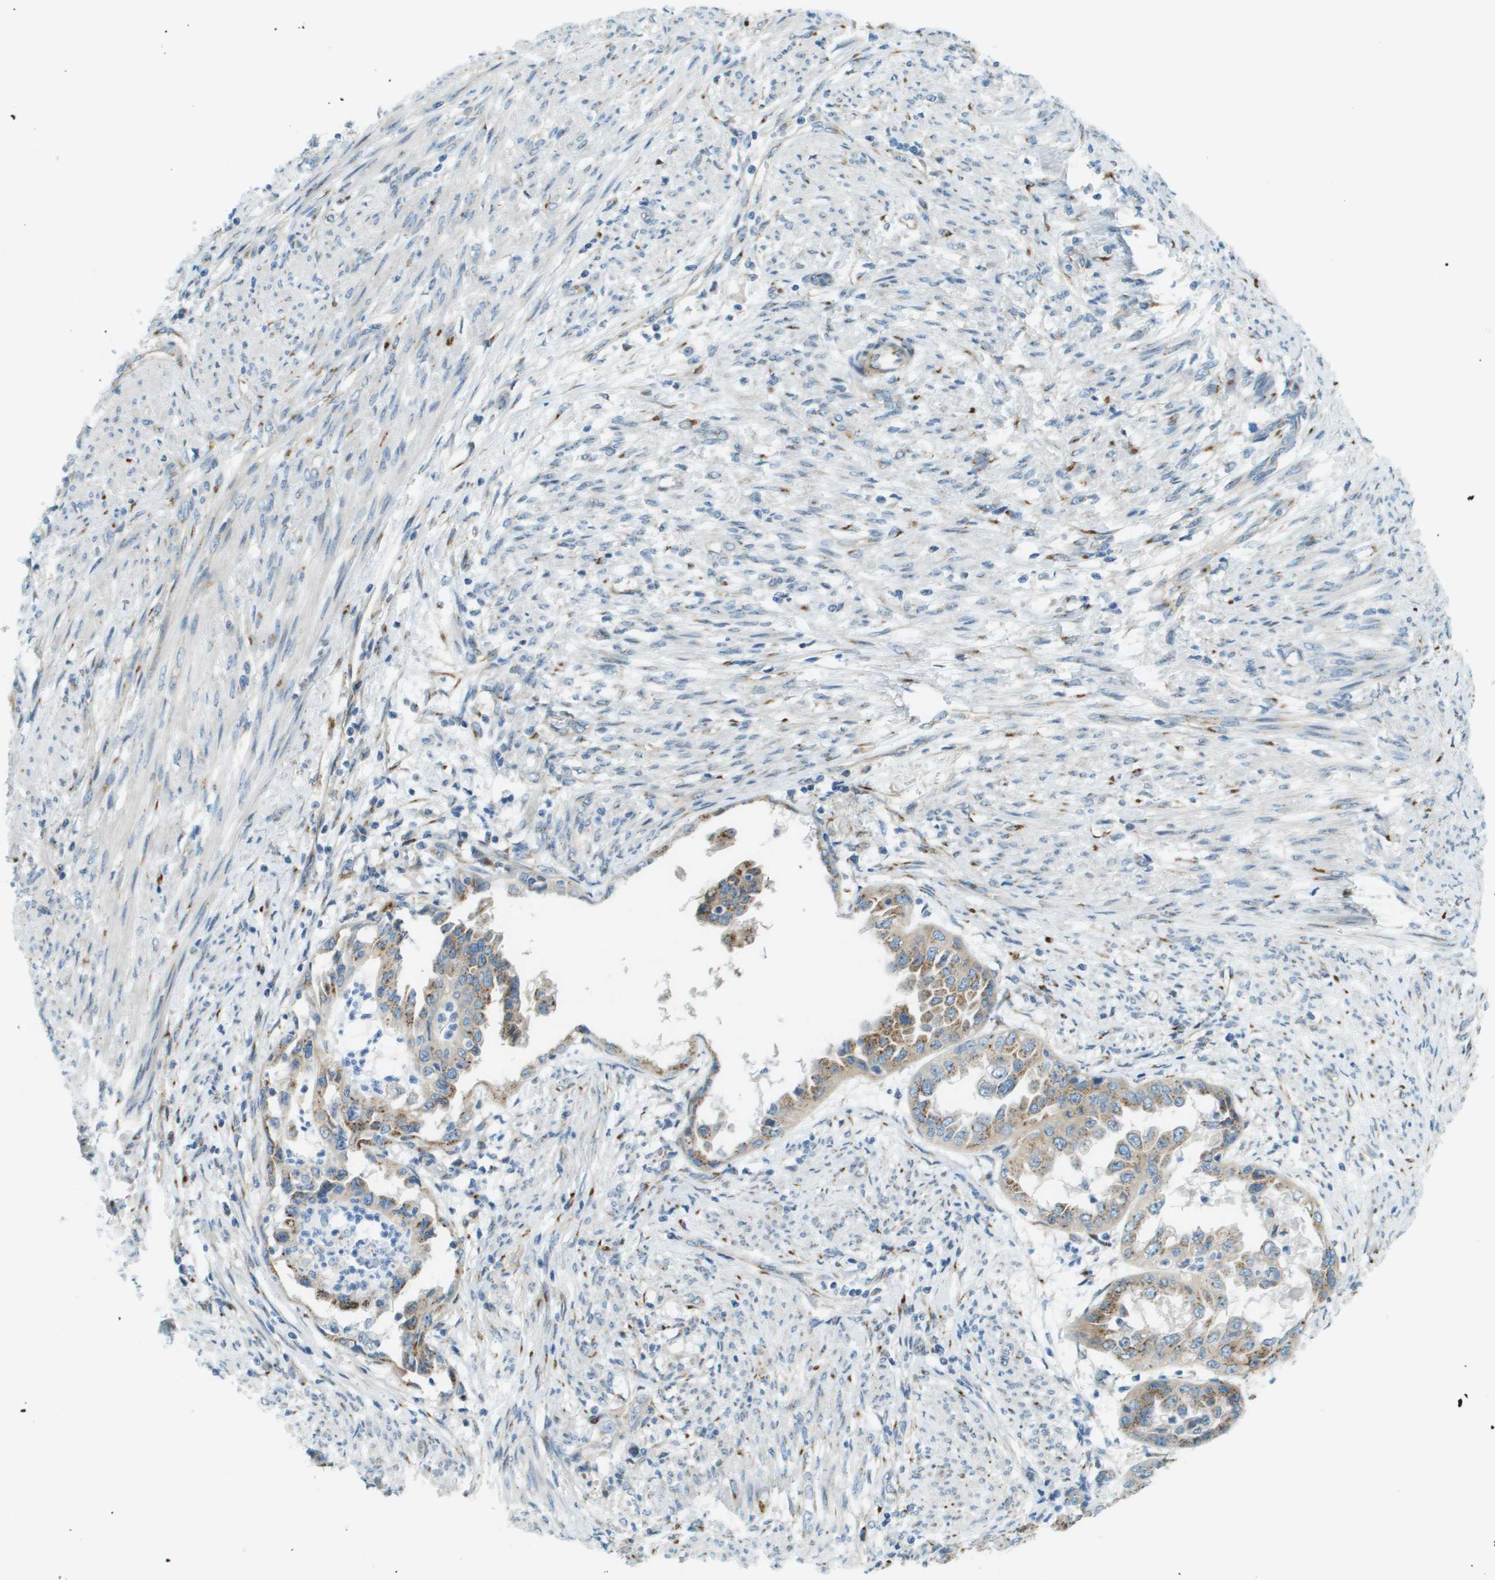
{"staining": {"intensity": "moderate", "quantity": ">75%", "location": "cytoplasmic/membranous"}, "tissue": "endometrial cancer", "cell_type": "Tumor cells", "image_type": "cancer", "snomed": [{"axis": "morphology", "description": "Adenocarcinoma, NOS"}, {"axis": "topography", "description": "Endometrium"}], "caption": "Immunohistochemical staining of human endometrial cancer shows medium levels of moderate cytoplasmic/membranous positivity in about >75% of tumor cells.", "gene": "ACBD3", "patient": {"sex": "female", "age": 85}}